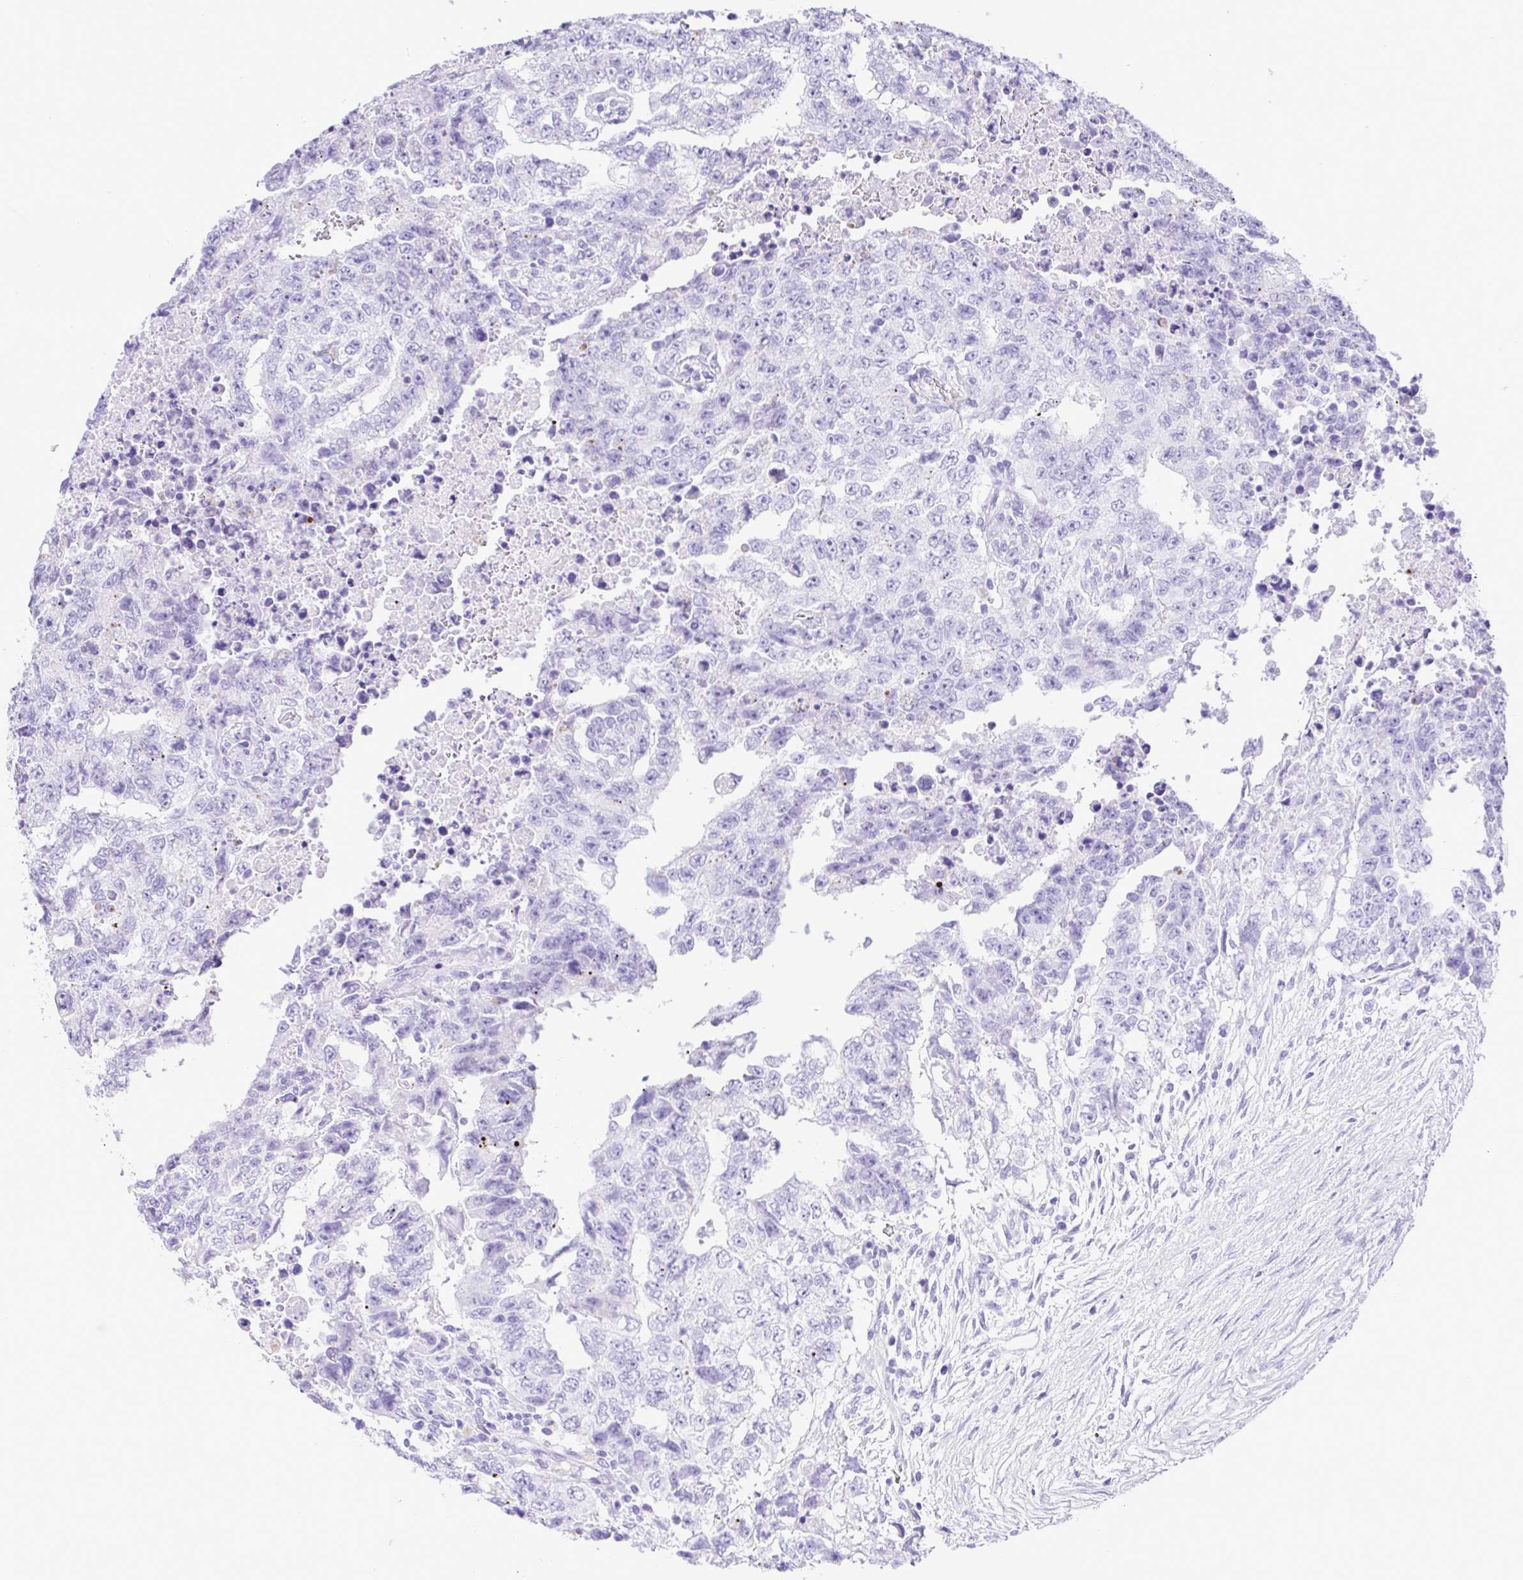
{"staining": {"intensity": "negative", "quantity": "none", "location": "none"}, "tissue": "testis cancer", "cell_type": "Tumor cells", "image_type": "cancer", "snomed": [{"axis": "morphology", "description": "Carcinoma, Embryonal, NOS"}, {"axis": "topography", "description": "Testis"}], "caption": "Tumor cells are negative for brown protein staining in testis cancer (embryonal carcinoma).", "gene": "OVGP1", "patient": {"sex": "male", "age": 24}}